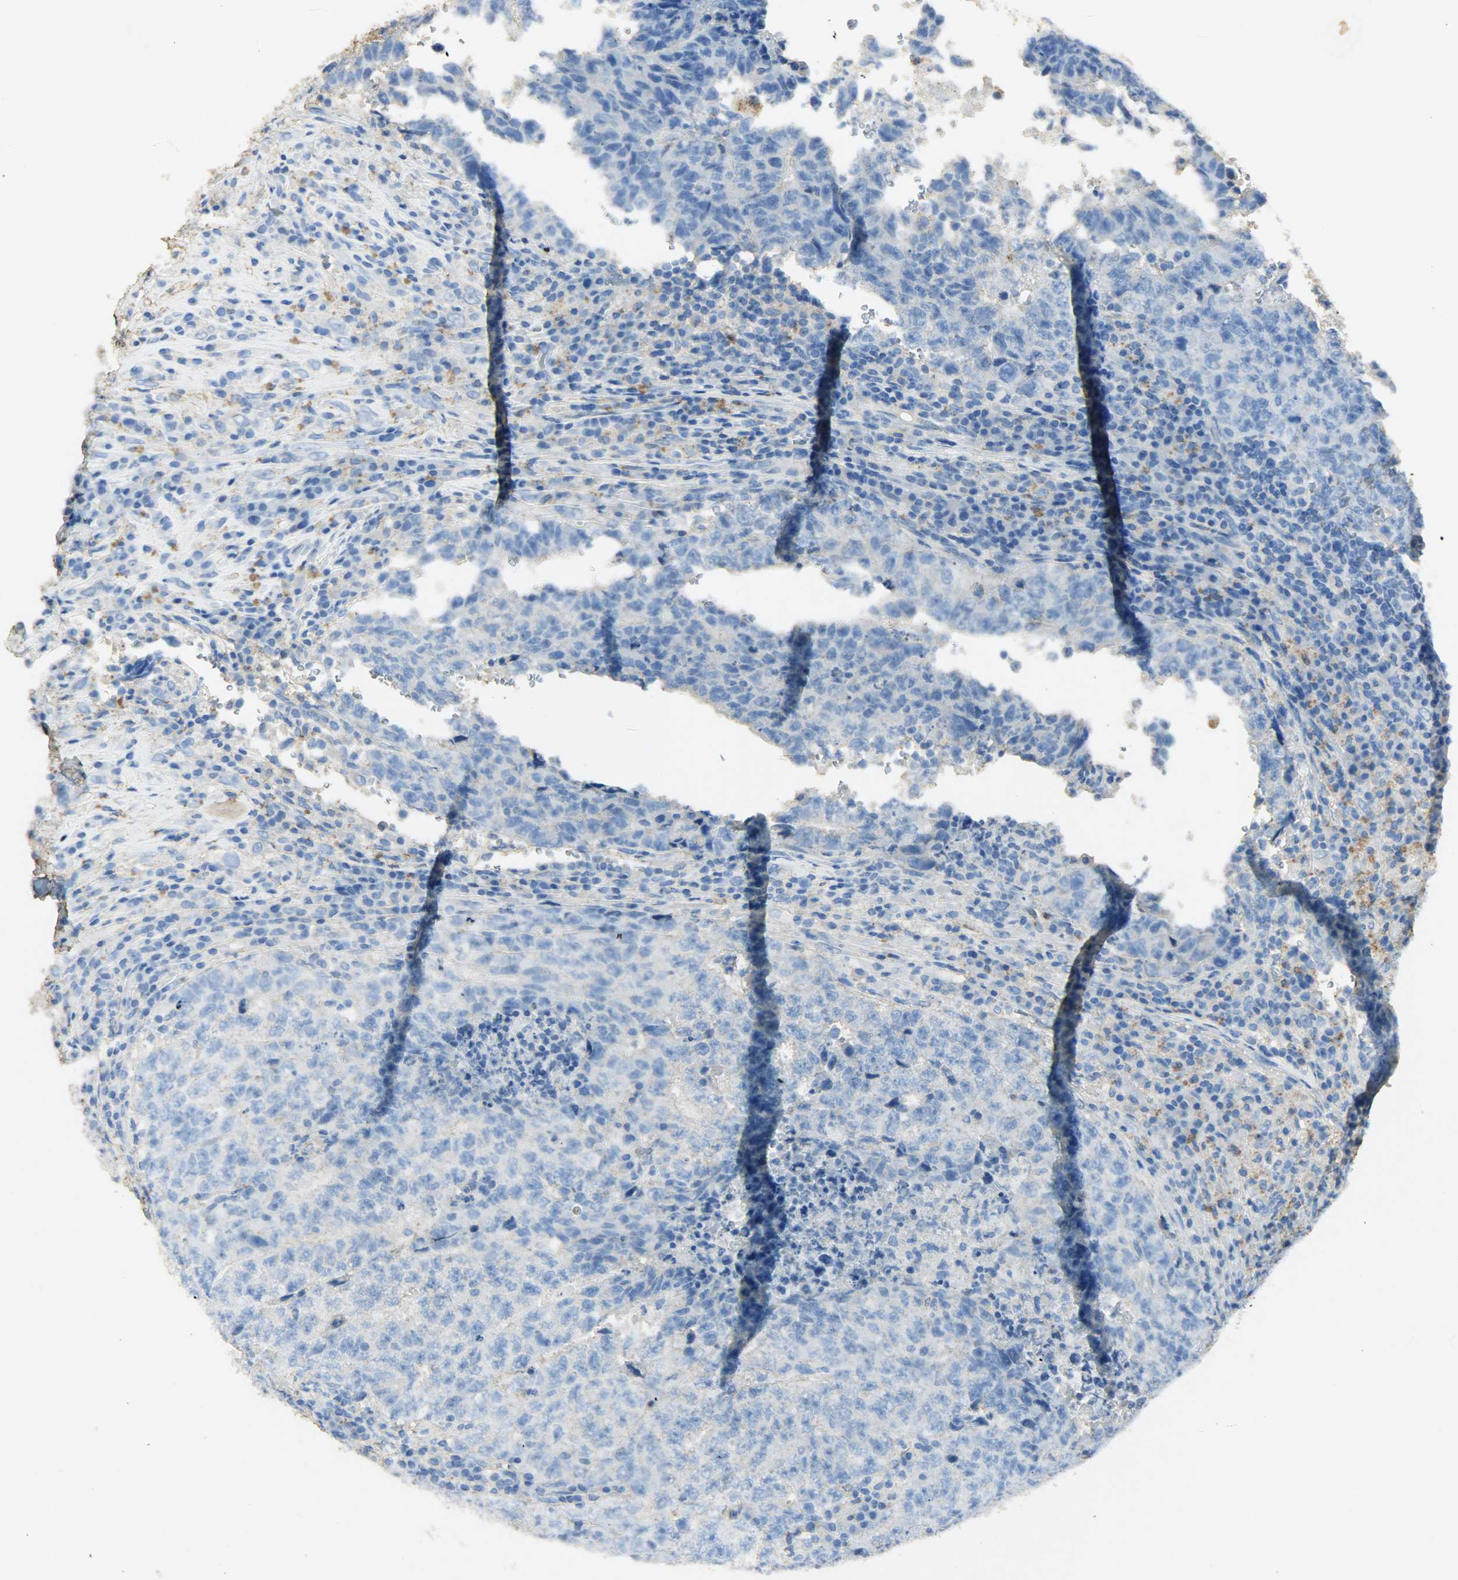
{"staining": {"intensity": "negative", "quantity": "none", "location": "none"}, "tissue": "testis cancer", "cell_type": "Tumor cells", "image_type": "cancer", "snomed": [{"axis": "morphology", "description": "Necrosis, NOS"}, {"axis": "morphology", "description": "Carcinoma, Embryonal, NOS"}, {"axis": "topography", "description": "Testis"}], "caption": "Image shows no protein positivity in tumor cells of testis cancer tissue.", "gene": "ASB9", "patient": {"sex": "male", "age": 19}}